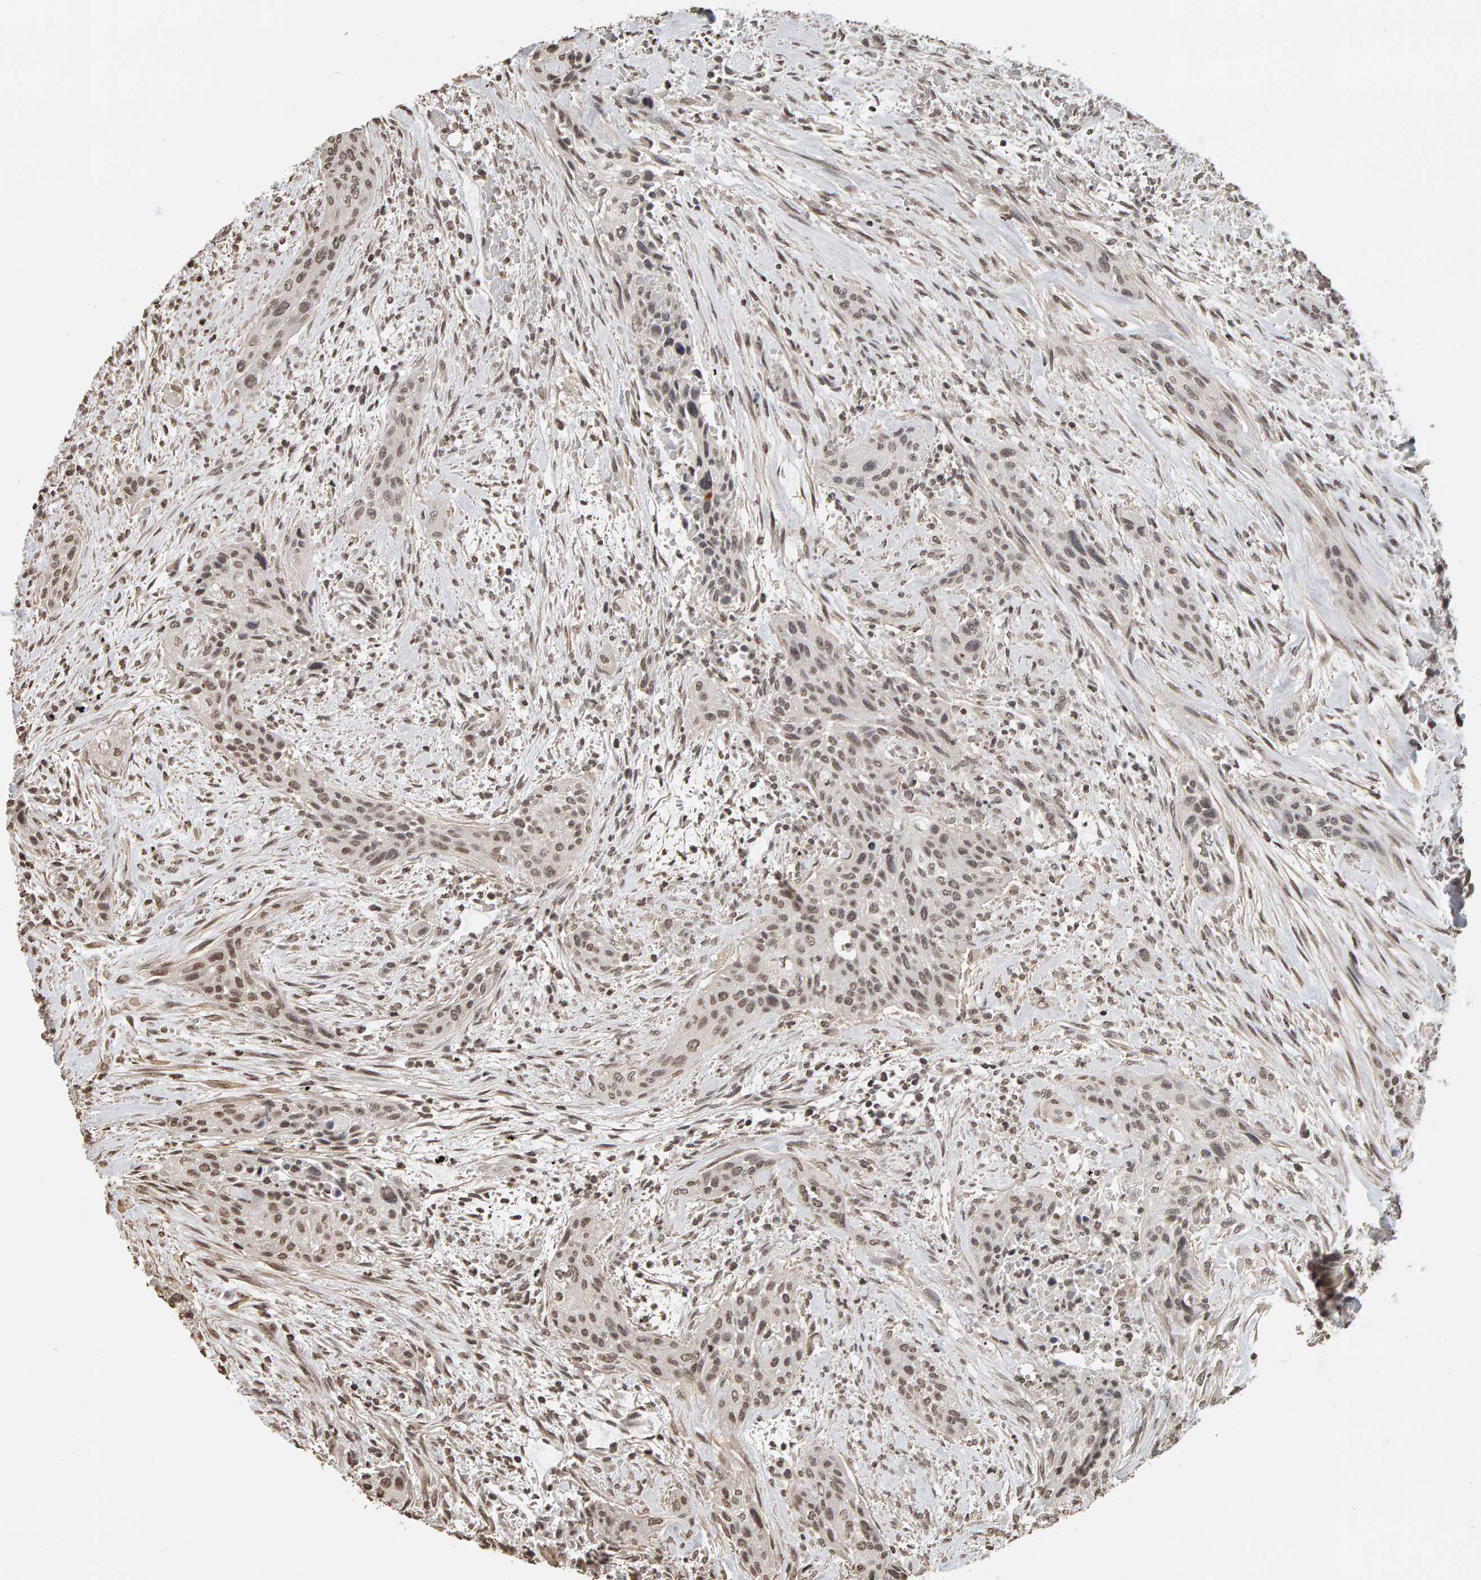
{"staining": {"intensity": "weak", "quantity": ">75%", "location": "nuclear"}, "tissue": "urothelial cancer", "cell_type": "Tumor cells", "image_type": "cancer", "snomed": [{"axis": "morphology", "description": "Urothelial carcinoma, High grade"}, {"axis": "topography", "description": "Urinary bladder"}], "caption": "The immunohistochemical stain shows weak nuclear positivity in tumor cells of urothelial cancer tissue. (IHC, brightfield microscopy, high magnification).", "gene": "AFF4", "patient": {"sex": "male", "age": 35}}